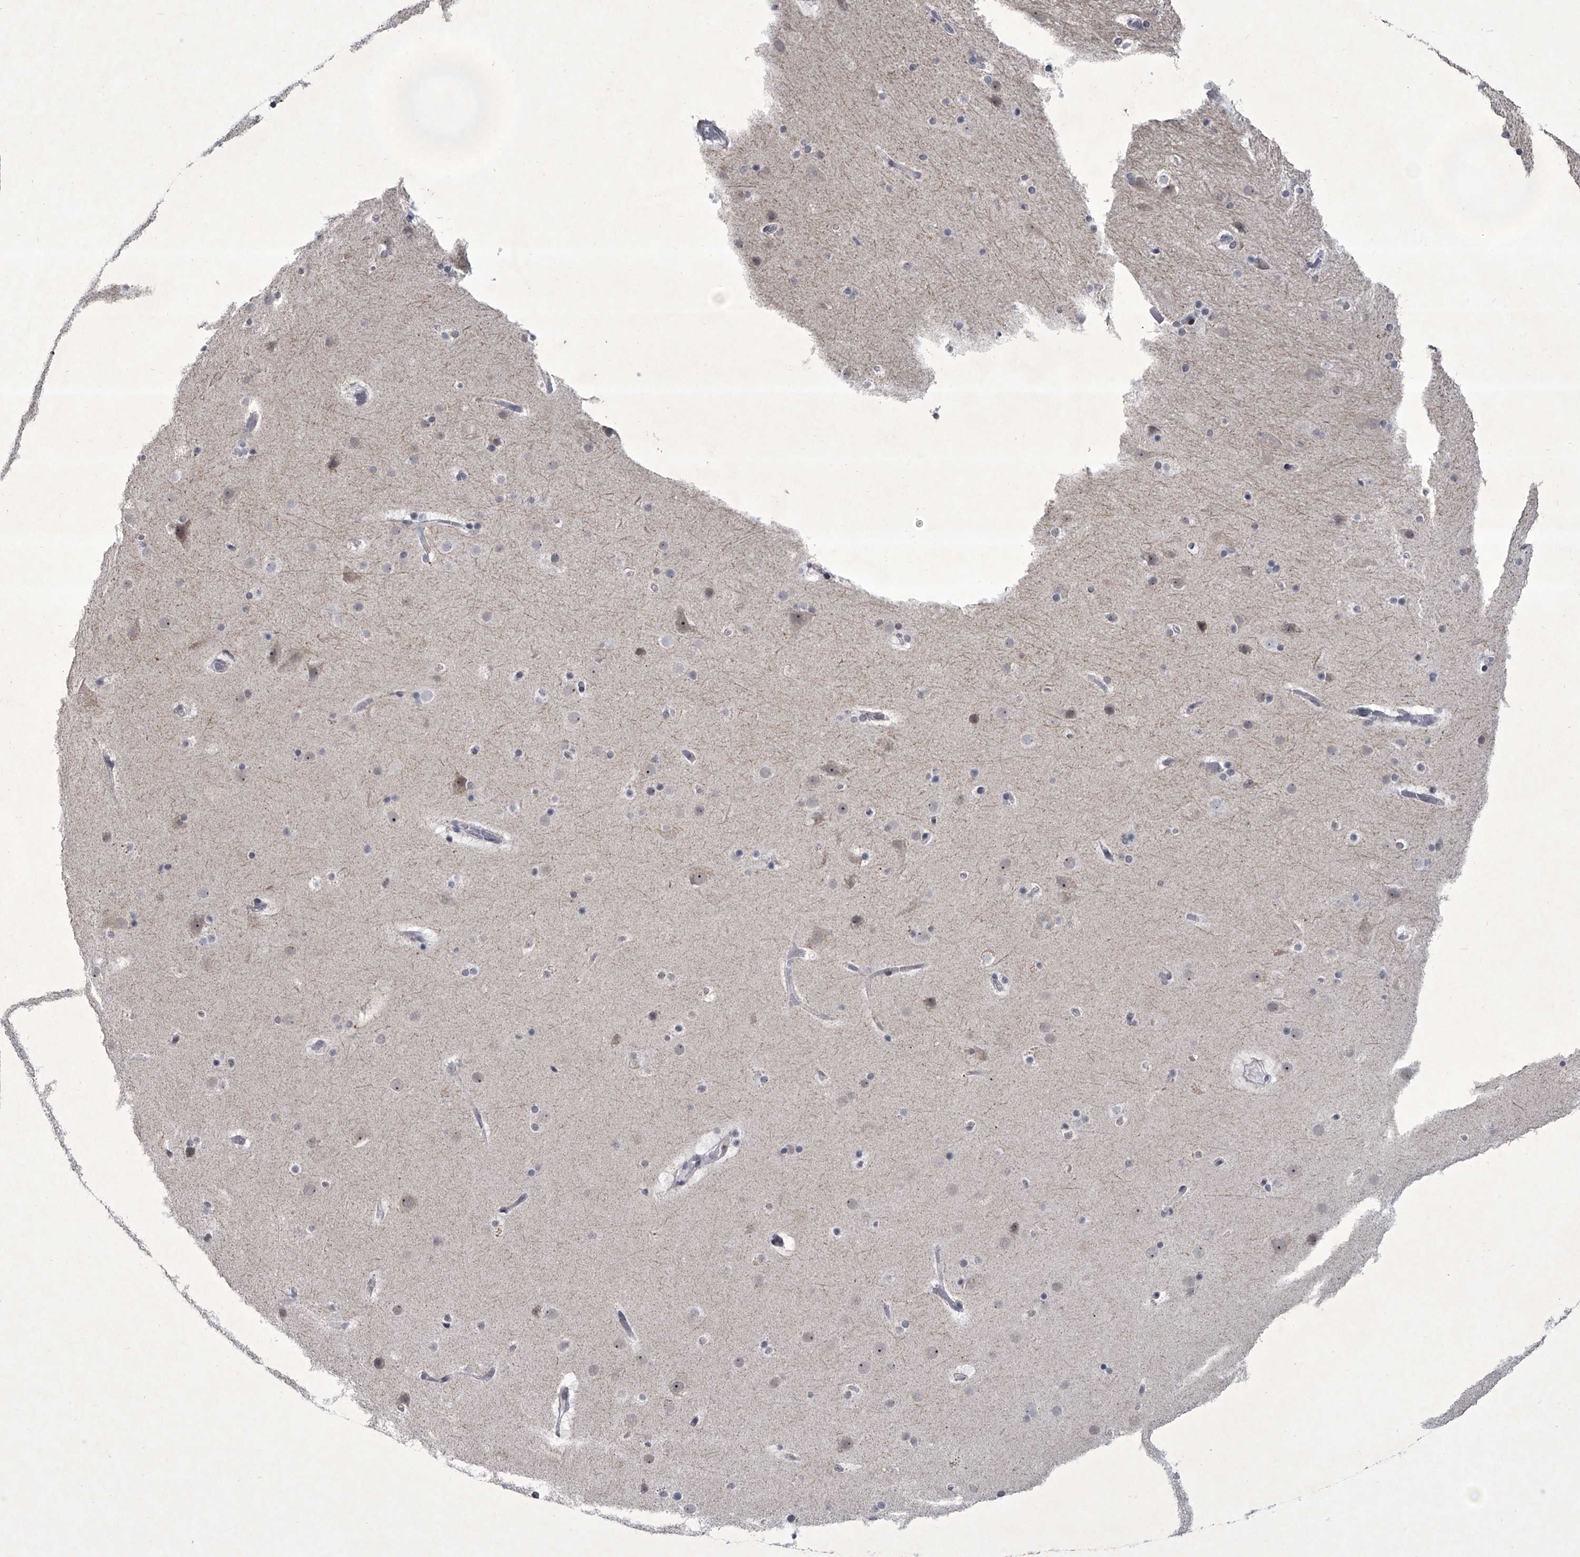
{"staining": {"intensity": "weak", "quantity": "25%-75%", "location": "nuclear"}, "tissue": "cerebral cortex", "cell_type": "Endothelial cells", "image_type": "normal", "snomed": [{"axis": "morphology", "description": "Normal tissue, NOS"}, {"axis": "topography", "description": "Cerebral cortex"}], "caption": "Cerebral cortex stained with immunohistochemistry displays weak nuclear expression in about 25%-75% of endothelial cells. The staining is performed using DAB brown chromogen to label protein expression. The nuclei are counter-stained blue using hematoxylin.", "gene": "MLLT1", "patient": {"sex": "male", "age": 57}}